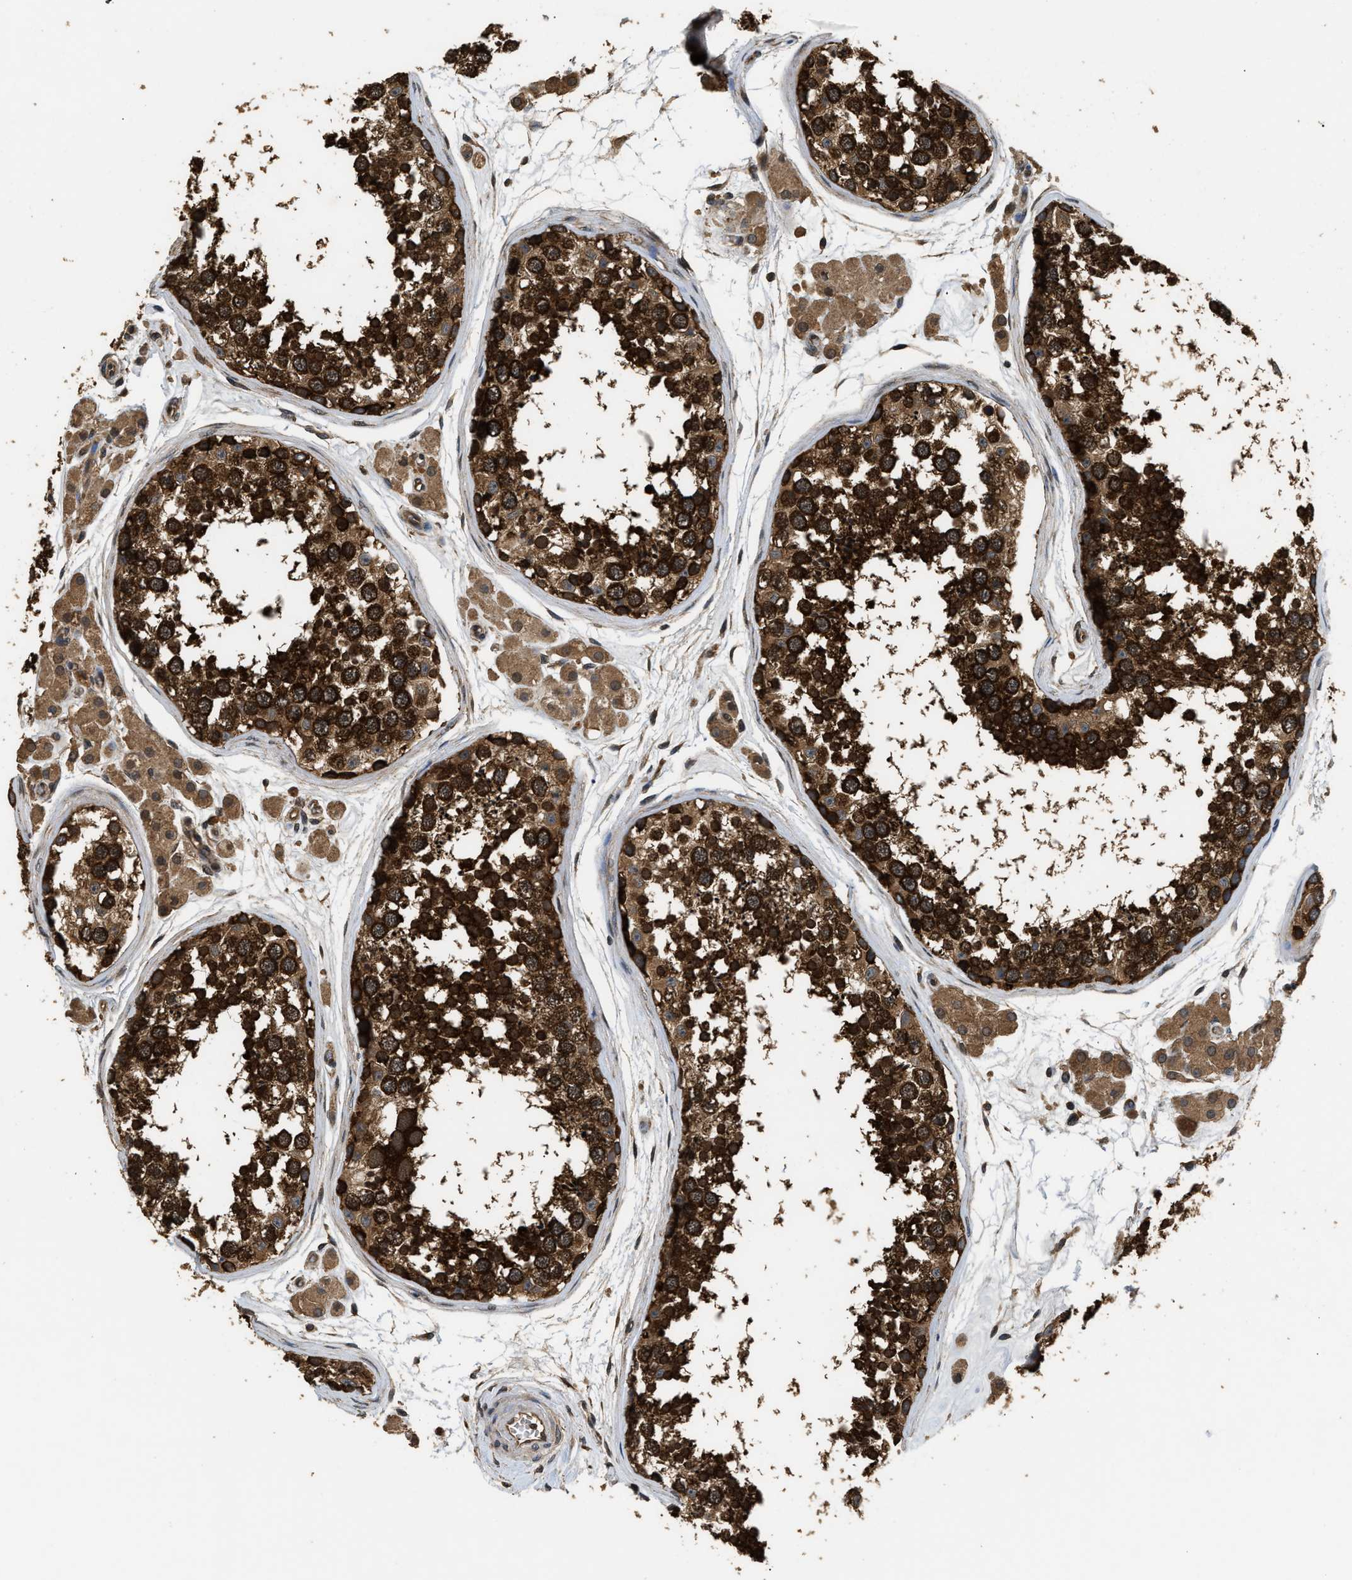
{"staining": {"intensity": "strong", "quantity": ">75%", "location": "cytoplasmic/membranous"}, "tissue": "testis", "cell_type": "Cells in seminiferous ducts", "image_type": "normal", "snomed": [{"axis": "morphology", "description": "Normal tissue, NOS"}, {"axis": "topography", "description": "Testis"}], "caption": "Strong cytoplasmic/membranous protein expression is seen in about >75% of cells in seminiferous ducts in testis.", "gene": "DNAJC2", "patient": {"sex": "male", "age": 56}}